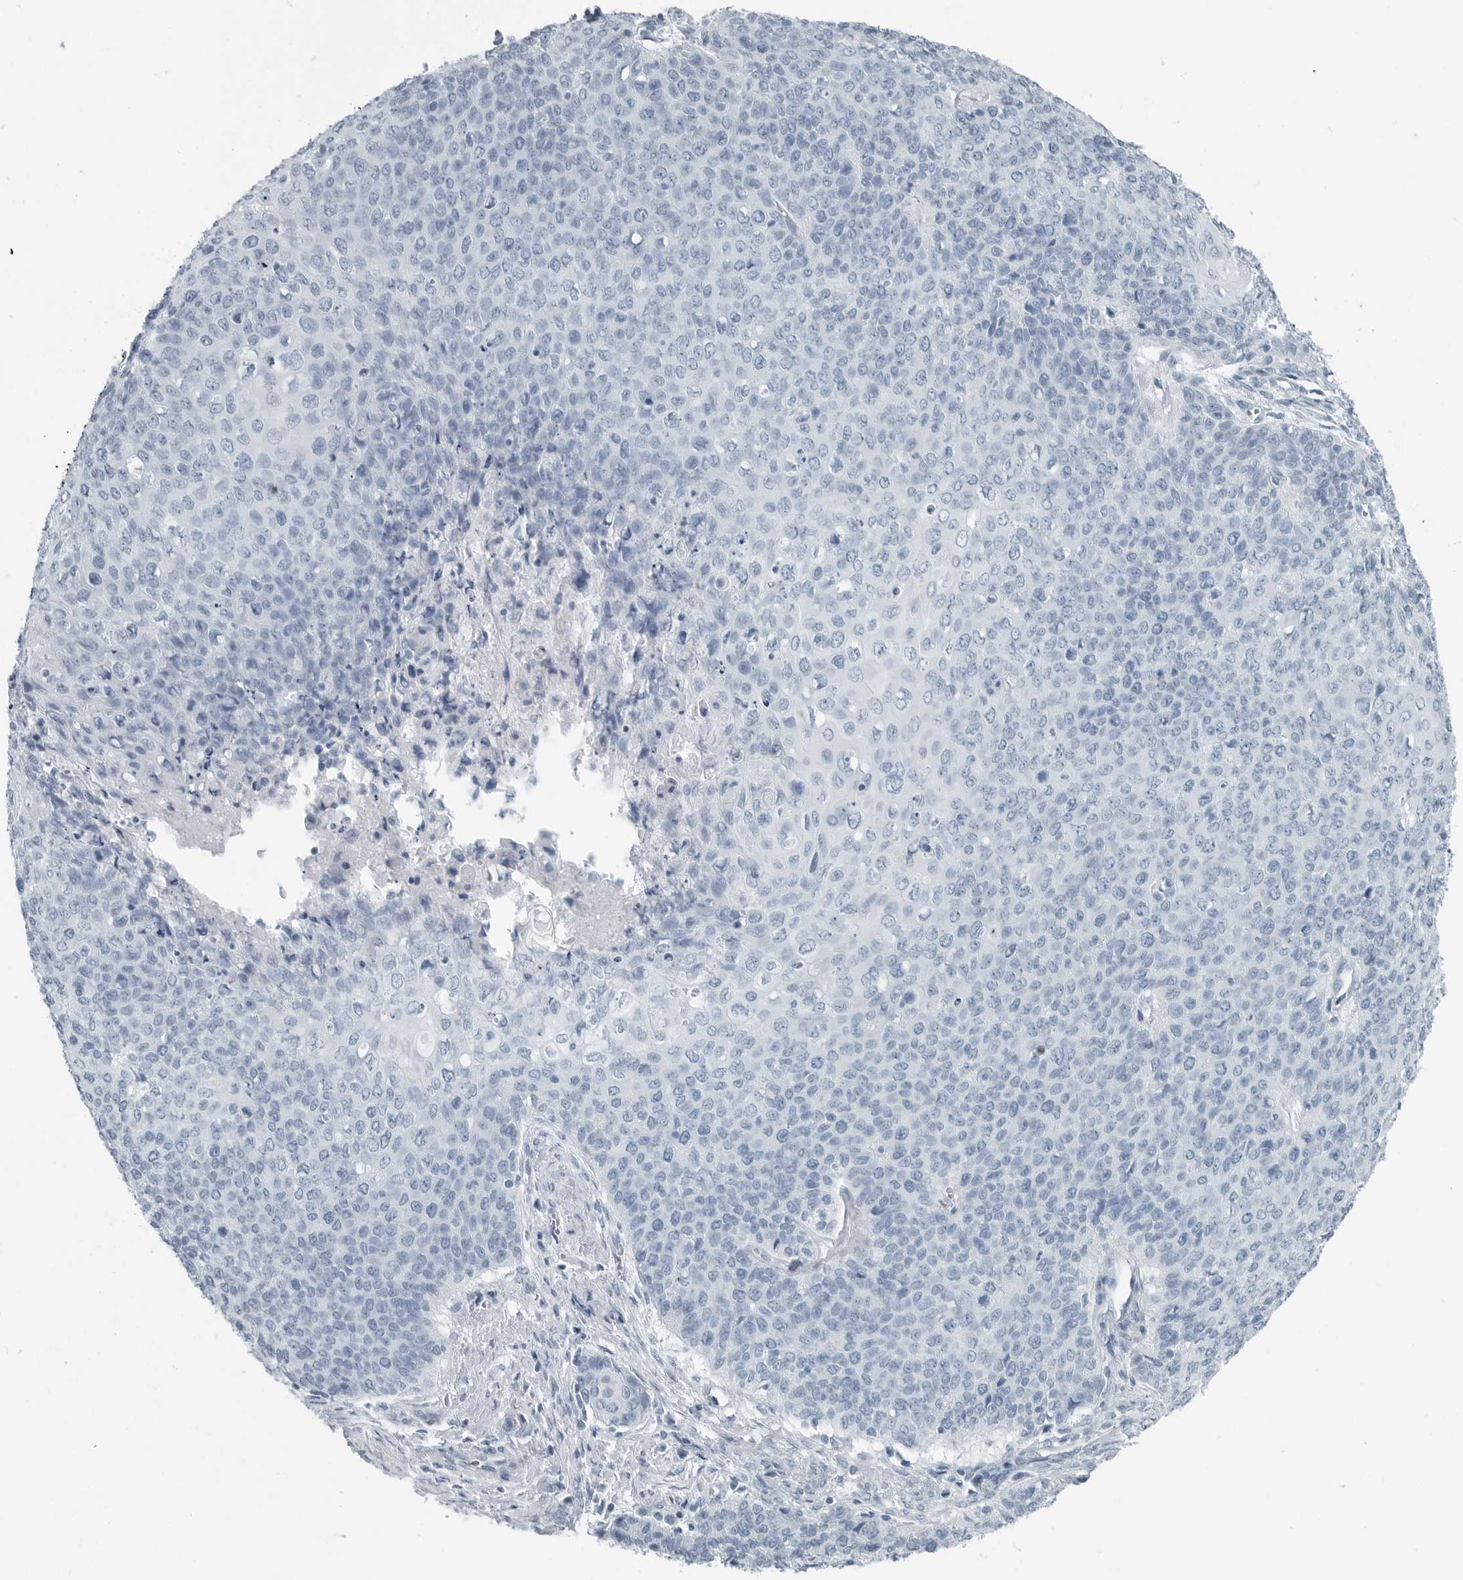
{"staining": {"intensity": "negative", "quantity": "none", "location": "none"}, "tissue": "cervical cancer", "cell_type": "Tumor cells", "image_type": "cancer", "snomed": [{"axis": "morphology", "description": "Squamous cell carcinoma, NOS"}, {"axis": "topography", "description": "Cervix"}], "caption": "This is an immunohistochemistry (IHC) image of human cervical squamous cell carcinoma. There is no staining in tumor cells.", "gene": "ZPBP2", "patient": {"sex": "female", "age": 39}}